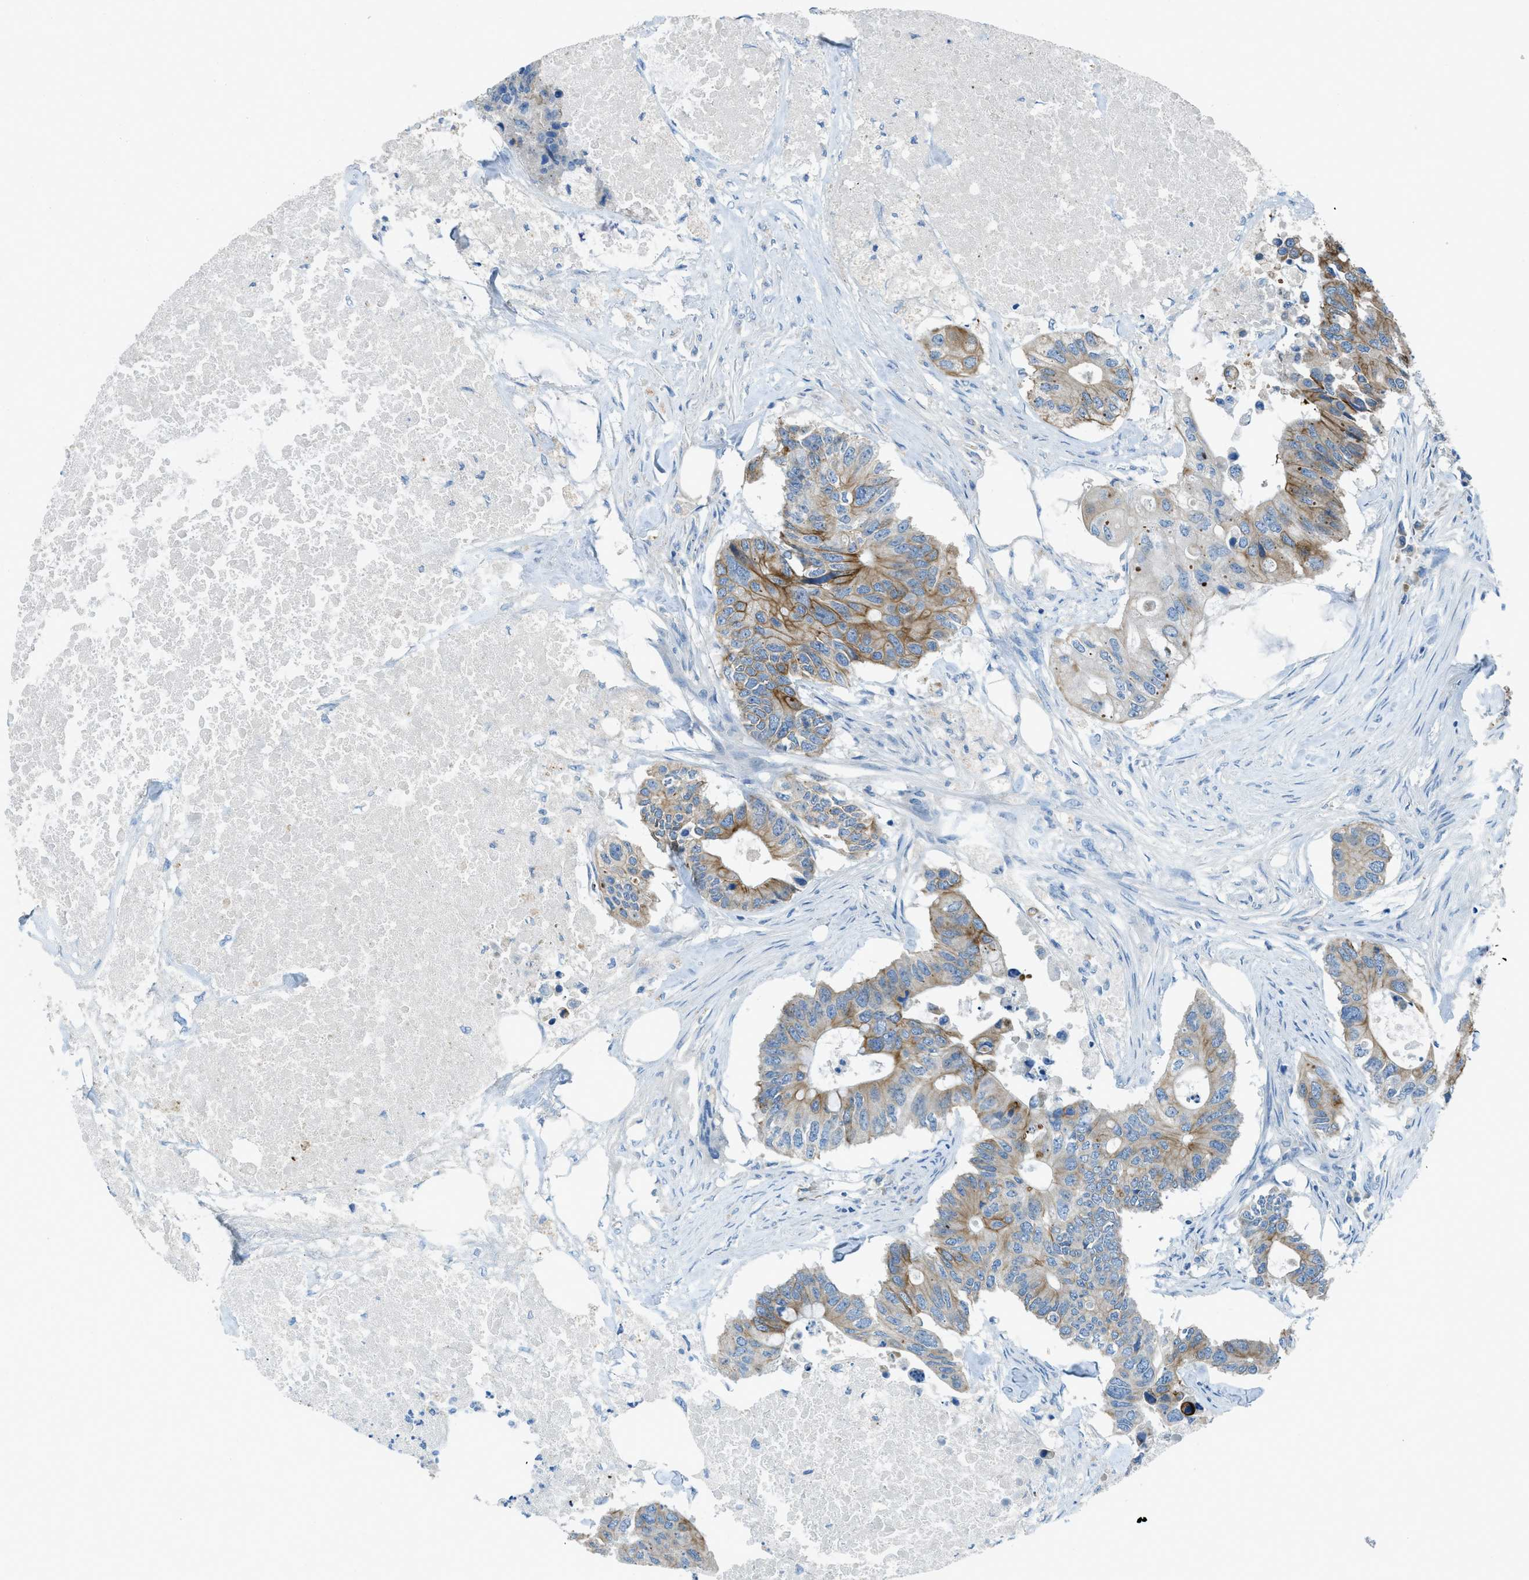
{"staining": {"intensity": "moderate", "quantity": "<25%", "location": "cytoplasmic/membranous"}, "tissue": "colorectal cancer", "cell_type": "Tumor cells", "image_type": "cancer", "snomed": [{"axis": "morphology", "description": "Adenocarcinoma, NOS"}, {"axis": "topography", "description": "Colon"}], "caption": "This is a histology image of immunohistochemistry staining of colorectal cancer, which shows moderate expression in the cytoplasmic/membranous of tumor cells.", "gene": "KLHL8", "patient": {"sex": "male", "age": 71}}